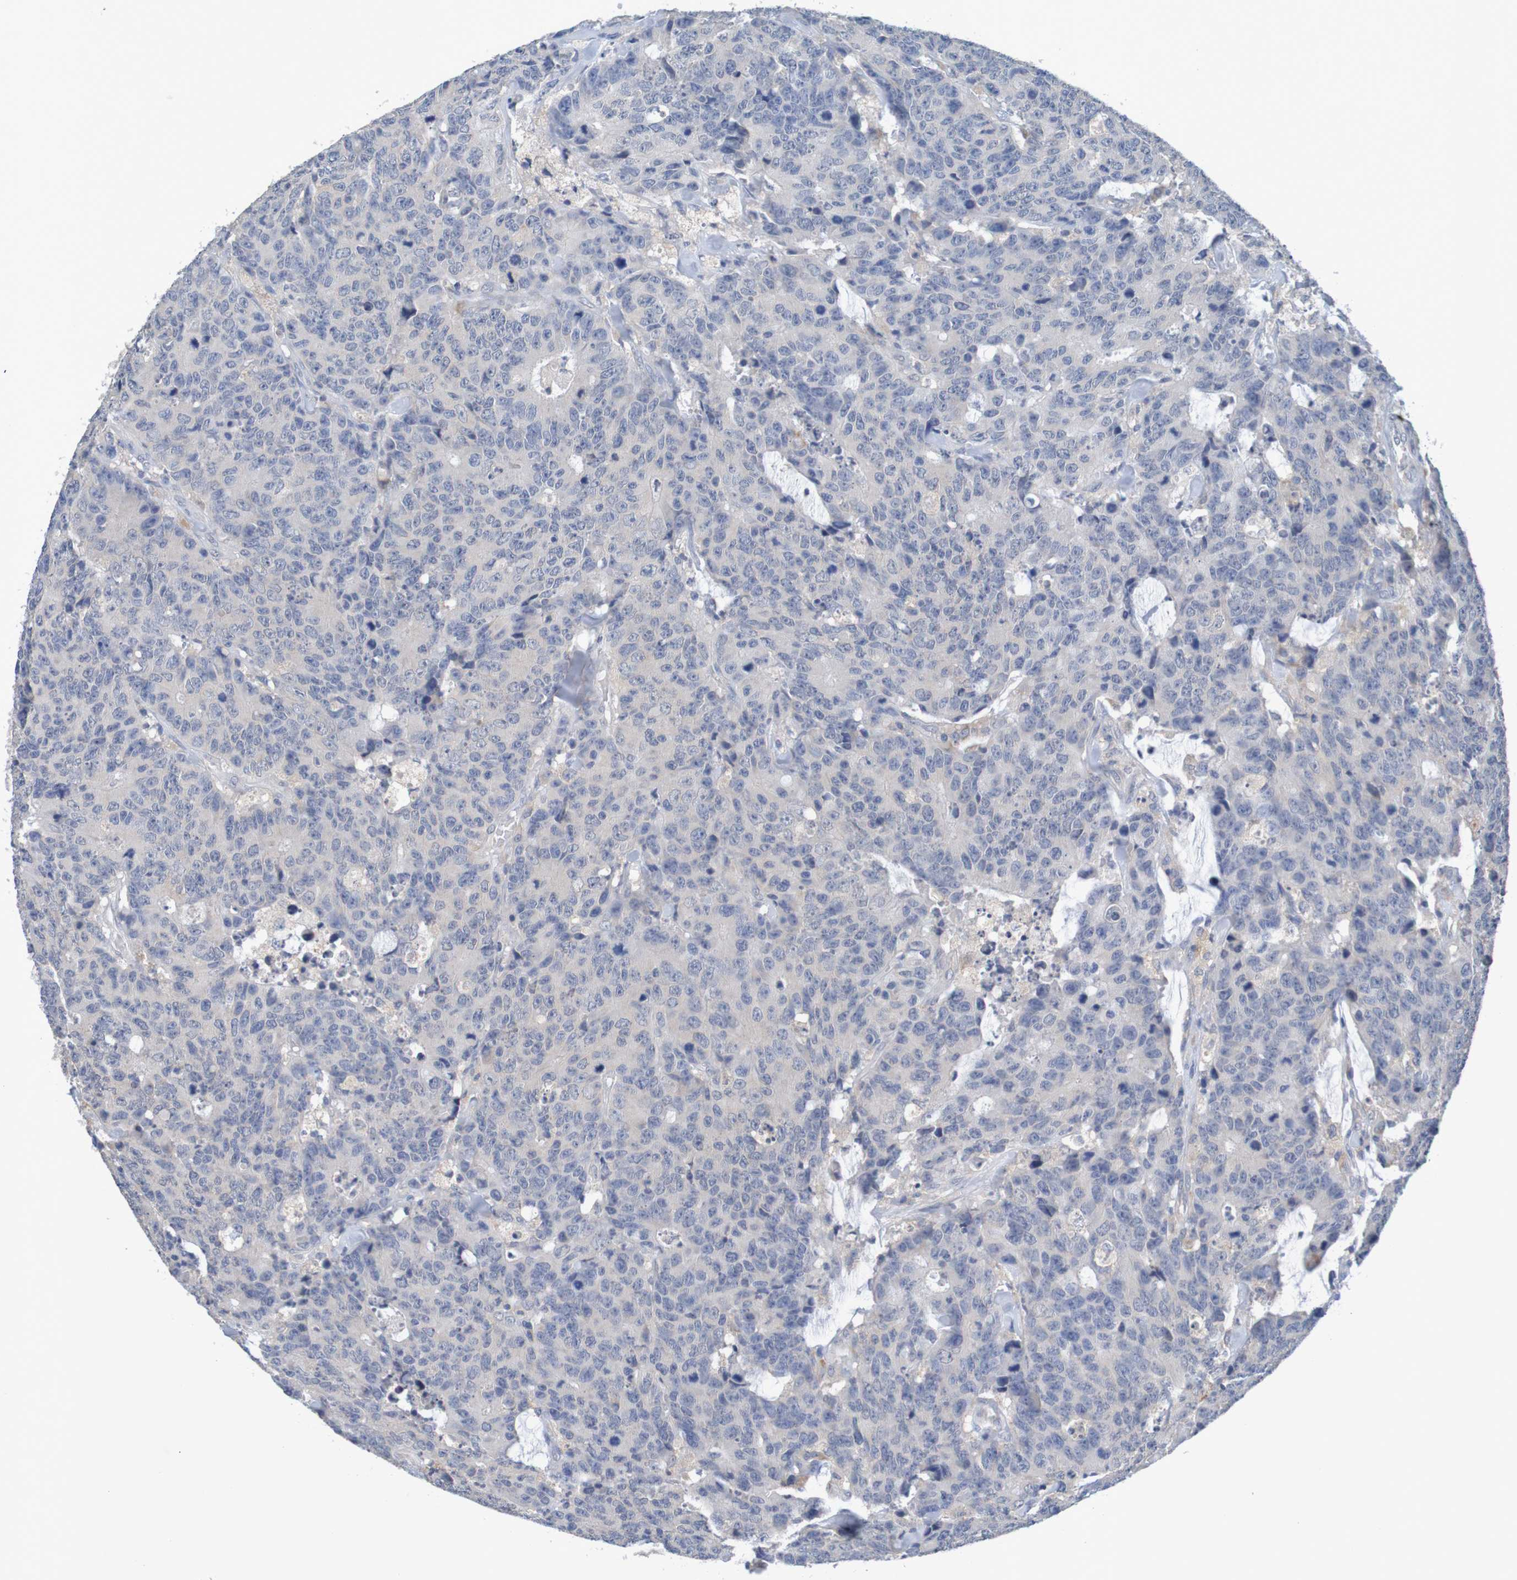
{"staining": {"intensity": "negative", "quantity": "none", "location": "none"}, "tissue": "colorectal cancer", "cell_type": "Tumor cells", "image_type": "cancer", "snomed": [{"axis": "morphology", "description": "Adenocarcinoma, NOS"}, {"axis": "topography", "description": "Colon"}], "caption": "IHC histopathology image of neoplastic tissue: human colorectal cancer stained with DAB (3,3'-diaminobenzidine) exhibits no significant protein positivity in tumor cells.", "gene": "LTA", "patient": {"sex": "female", "age": 86}}